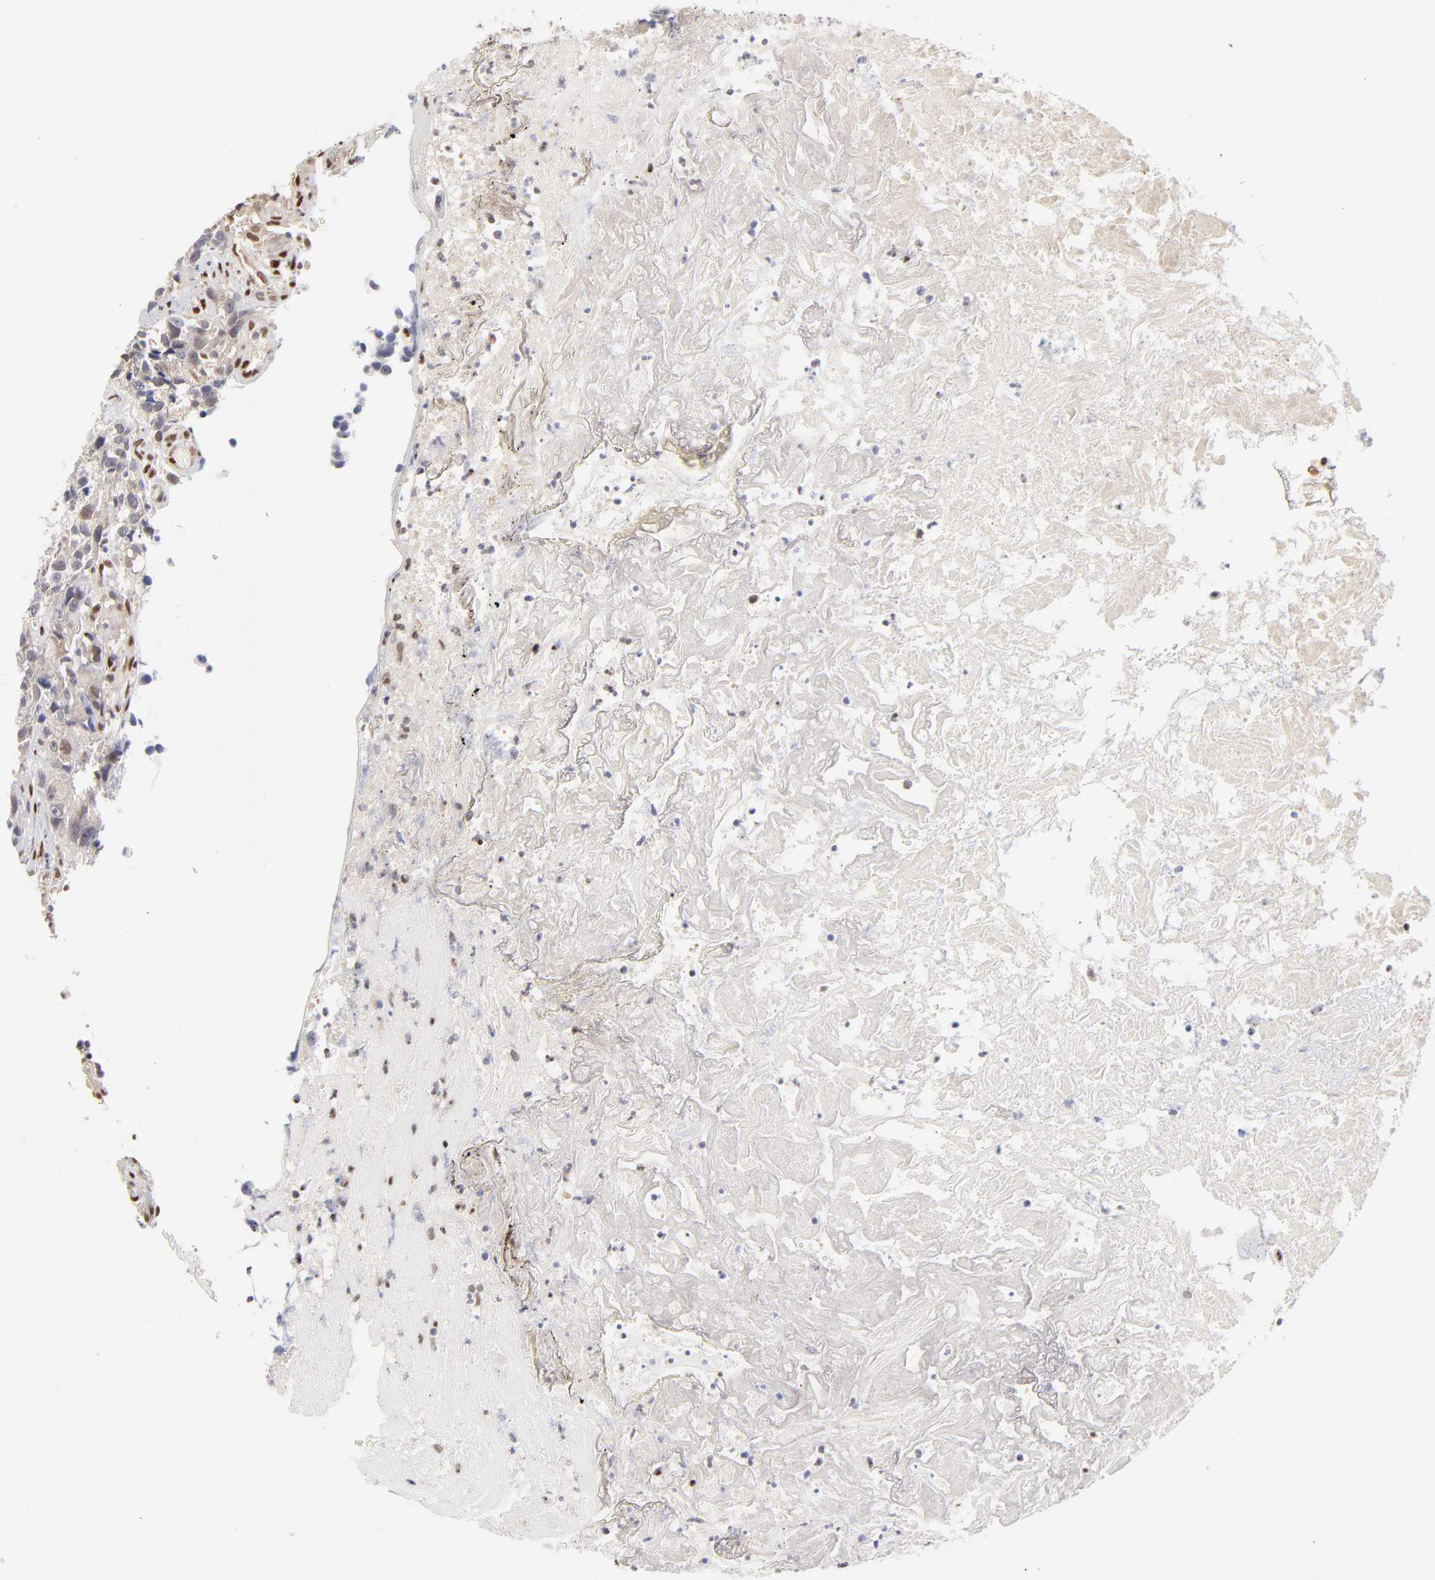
{"staining": {"intensity": "negative", "quantity": "none", "location": "none"}, "tissue": "urothelial cancer", "cell_type": "Tumor cells", "image_type": "cancer", "snomed": [{"axis": "morphology", "description": "Urothelial carcinoma, High grade"}, {"axis": "topography", "description": "Urinary bladder"}], "caption": "Urothelial cancer was stained to show a protein in brown. There is no significant positivity in tumor cells. (Brightfield microscopy of DAB (3,3'-diaminobenzidine) immunohistochemistry at high magnification).", "gene": "STAT3", "patient": {"sex": "female", "age": 81}}